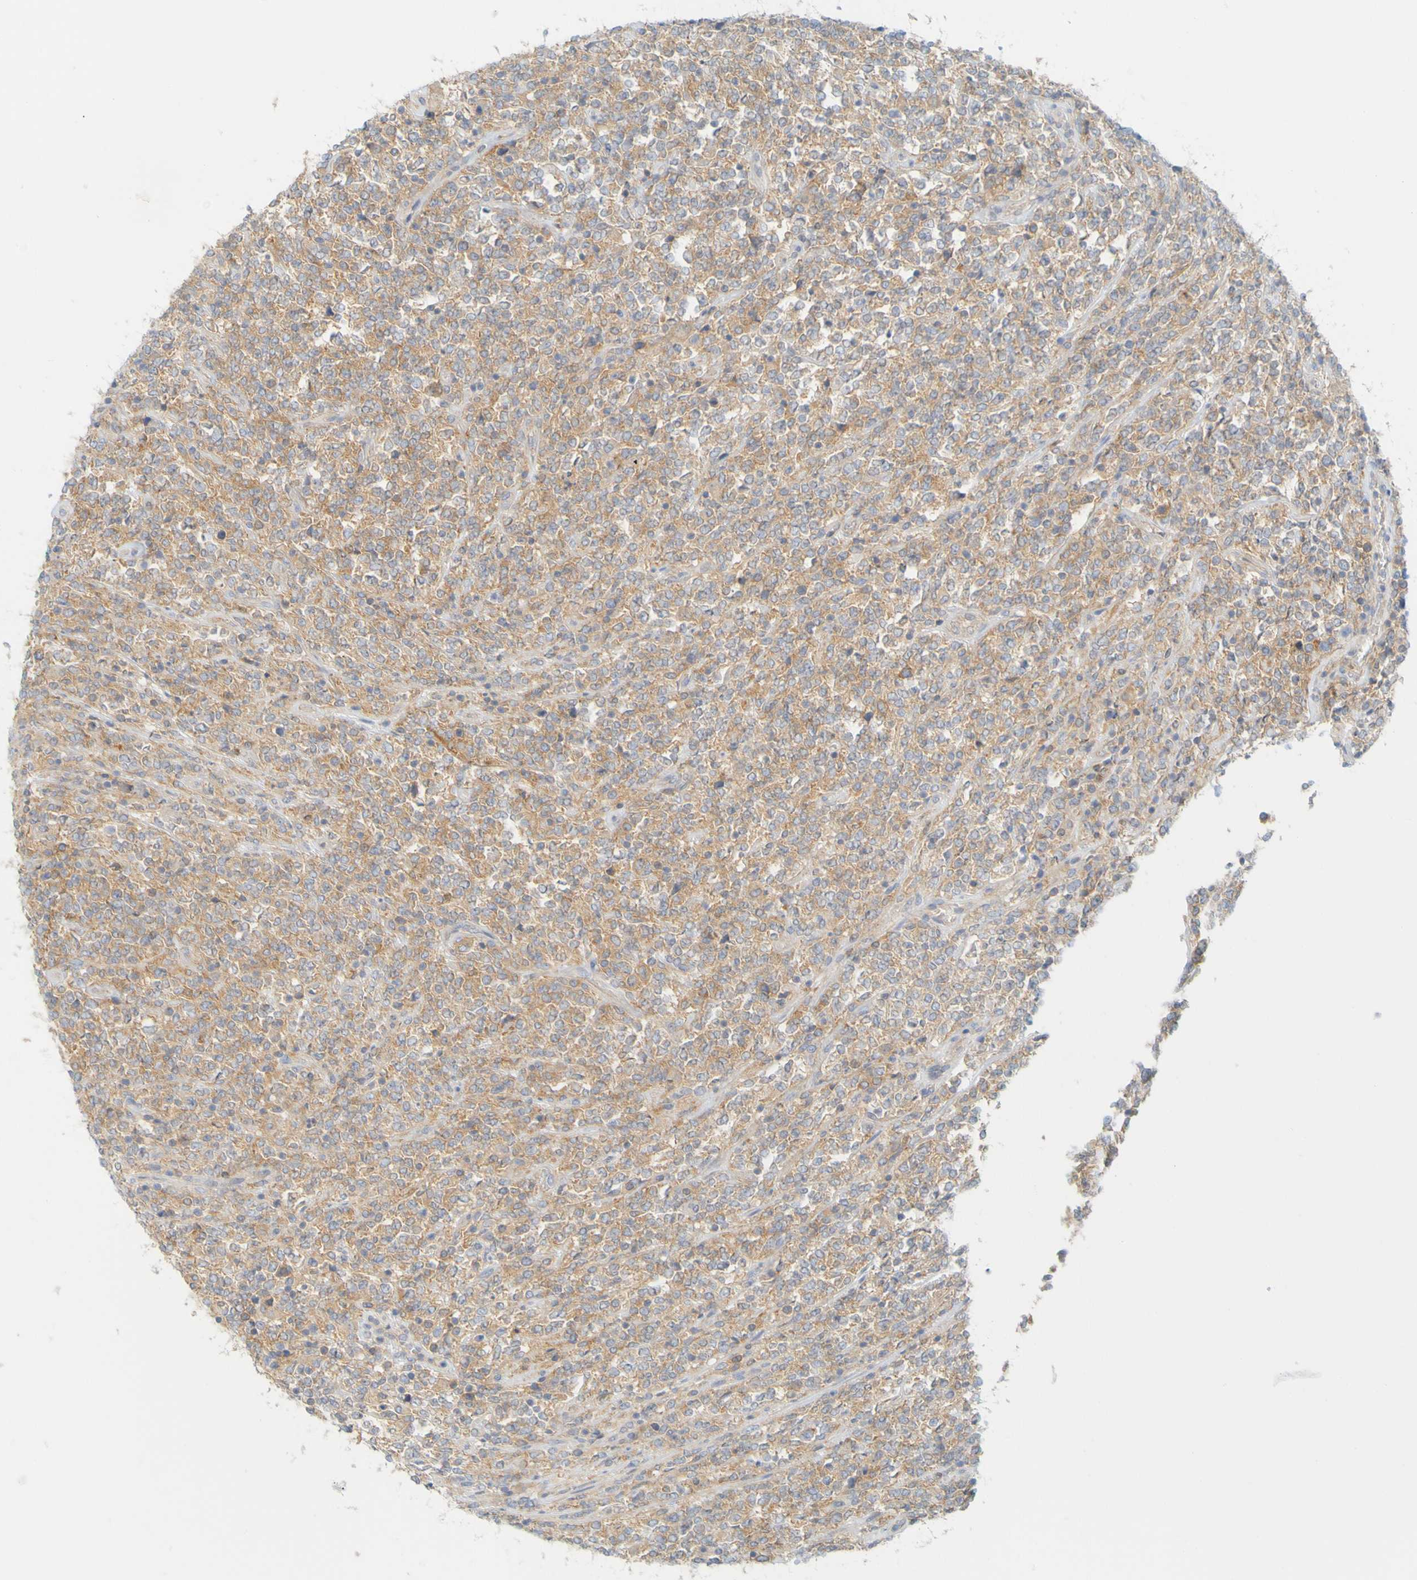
{"staining": {"intensity": "moderate", "quantity": ">75%", "location": "cytoplasmic/membranous"}, "tissue": "lymphoma", "cell_type": "Tumor cells", "image_type": "cancer", "snomed": [{"axis": "morphology", "description": "Malignant lymphoma, non-Hodgkin's type, High grade"}, {"axis": "topography", "description": "Soft tissue"}], "caption": "IHC image of neoplastic tissue: high-grade malignant lymphoma, non-Hodgkin's type stained using IHC demonstrates medium levels of moderate protein expression localized specifically in the cytoplasmic/membranous of tumor cells, appearing as a cytoplasmic/membranous brown color.", "gene": "APPL1", "patient": {"sex": "male", "age": 18}}